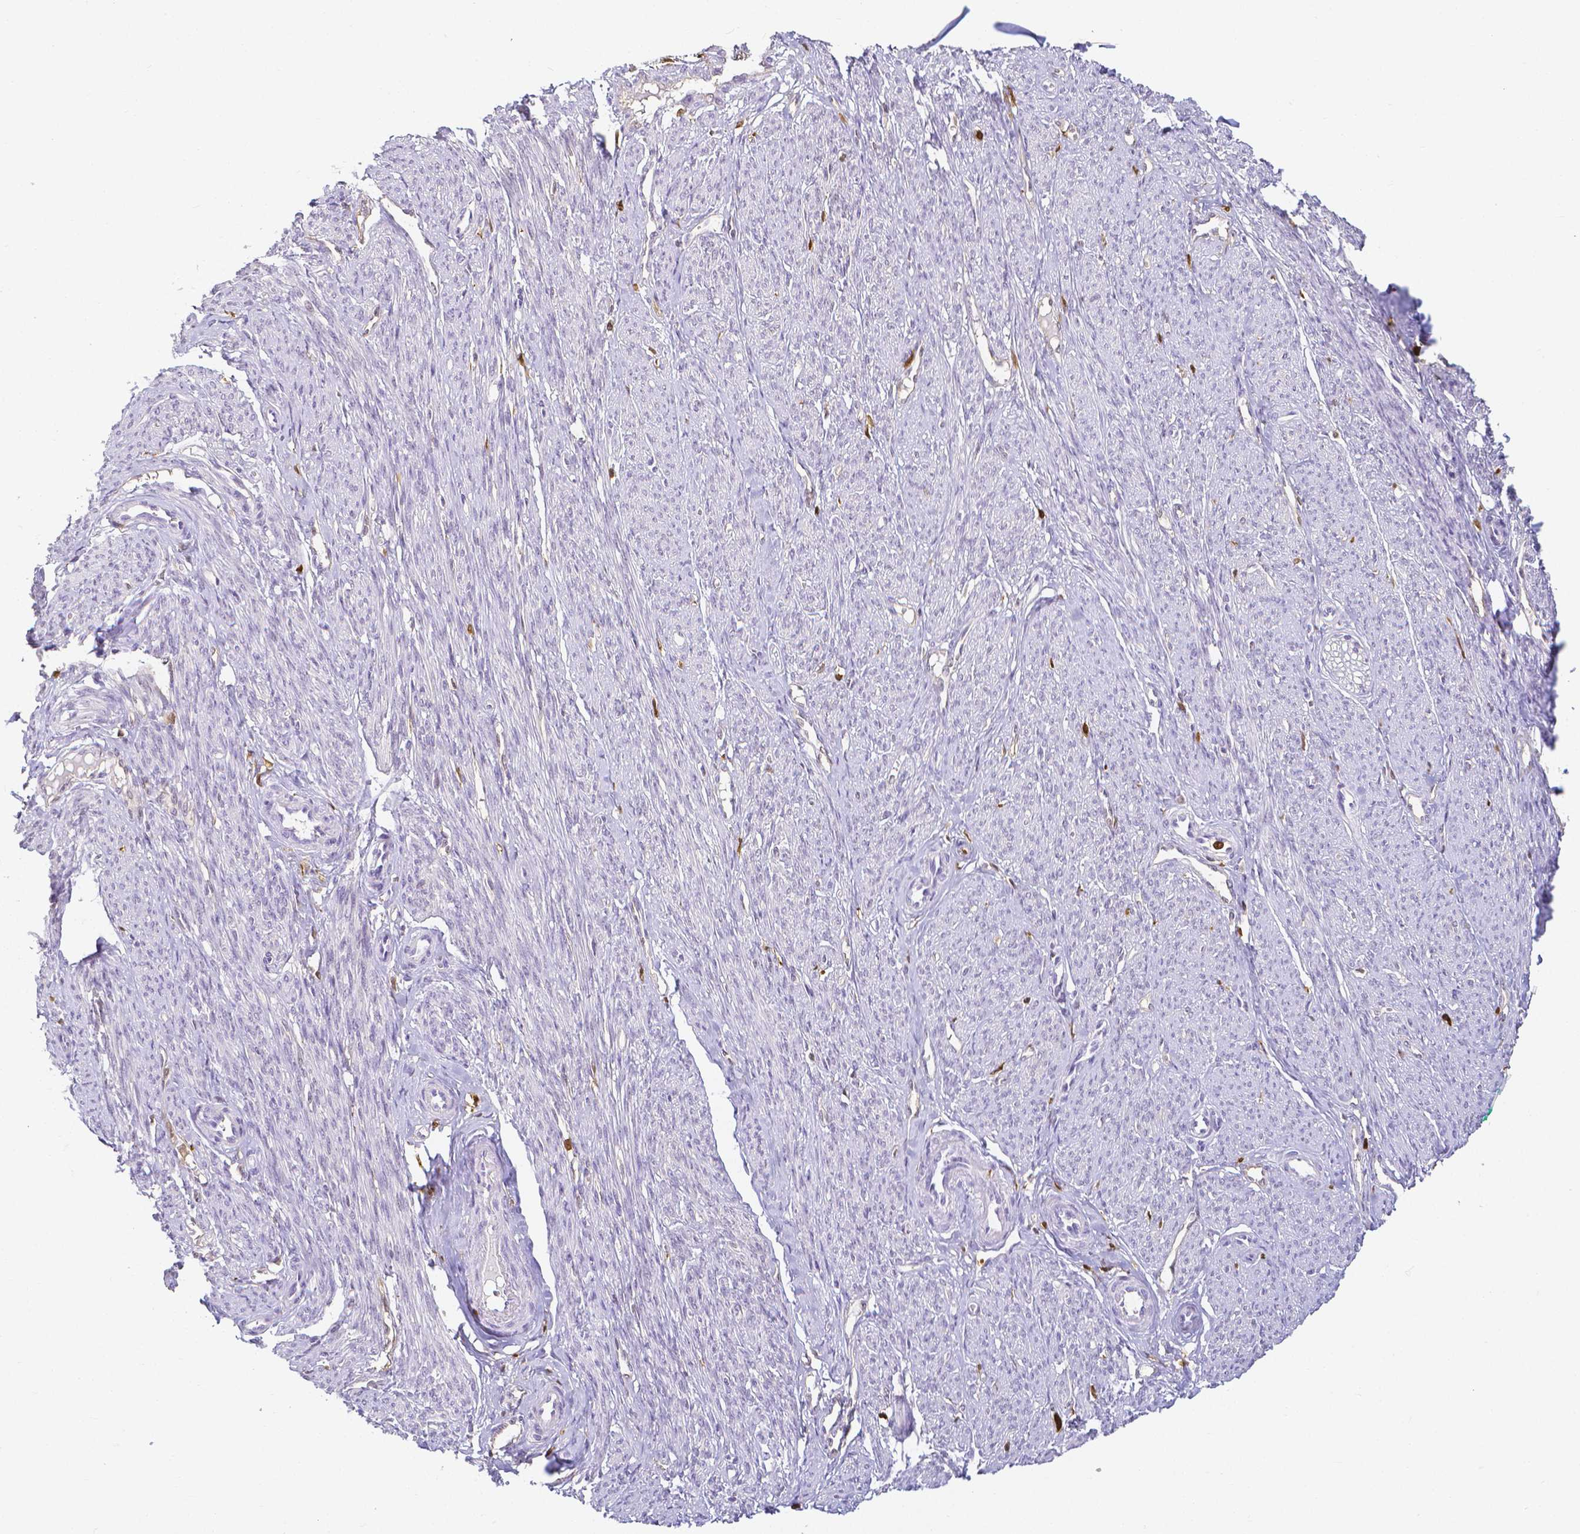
{"staining": {"intensity": "negative", "quantity": "none", "location": "none"}, "tissue": "smooth muscle", "cell_type": "Smooth muscle cells", "image_type": "normal", "snomed": [{"axis": "morphology", "description": "Normal tissue, NOS"}, {"axis": "topography", "description": "Smooth muscle"}], "caption": "Histopathology image shows no significant protein staining in smooth muscle cells of benign smooth muscle.", "gene": "COTL1", "patient": {"sex": "female", "age": 65}}